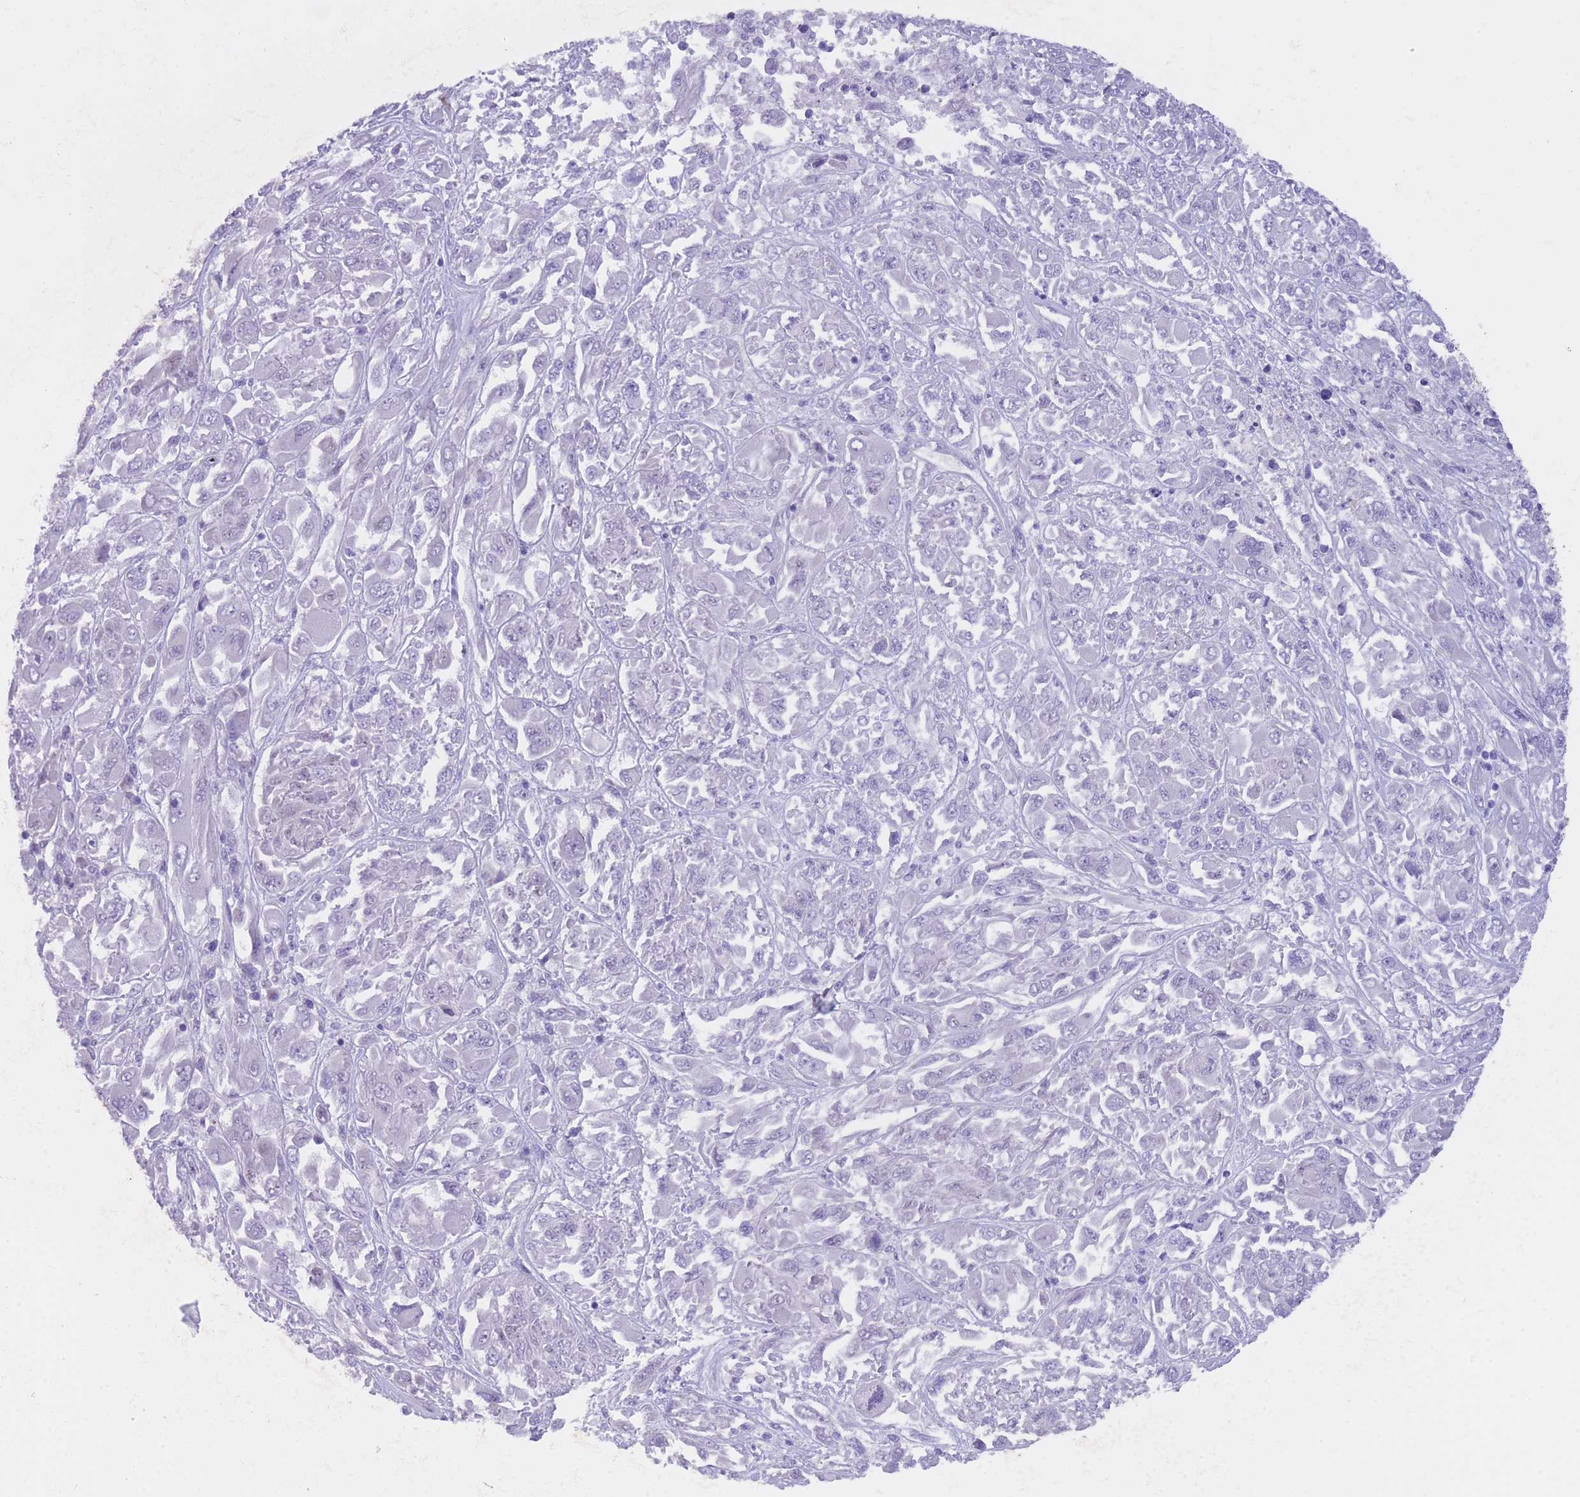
{"staining": {"intensity": "negative", "quantity": "none", "location": "none"}, "tissue": "melanoma", "cell_type": "Tumor cells", "image_type": "cancer", "snomed": [{"axis": "morphology", "description": "Malignant melanoma, NOS"}, {"axis": "topography", "description": "Skin"}], "caption": "An image of malignant melanoma stained for a protein reveals no brown staining in tumor cells. (DAB immunohistochemistry, high magnification).", "gene": "QTRT1", "patient": {"sex": "female", "age": 91}}